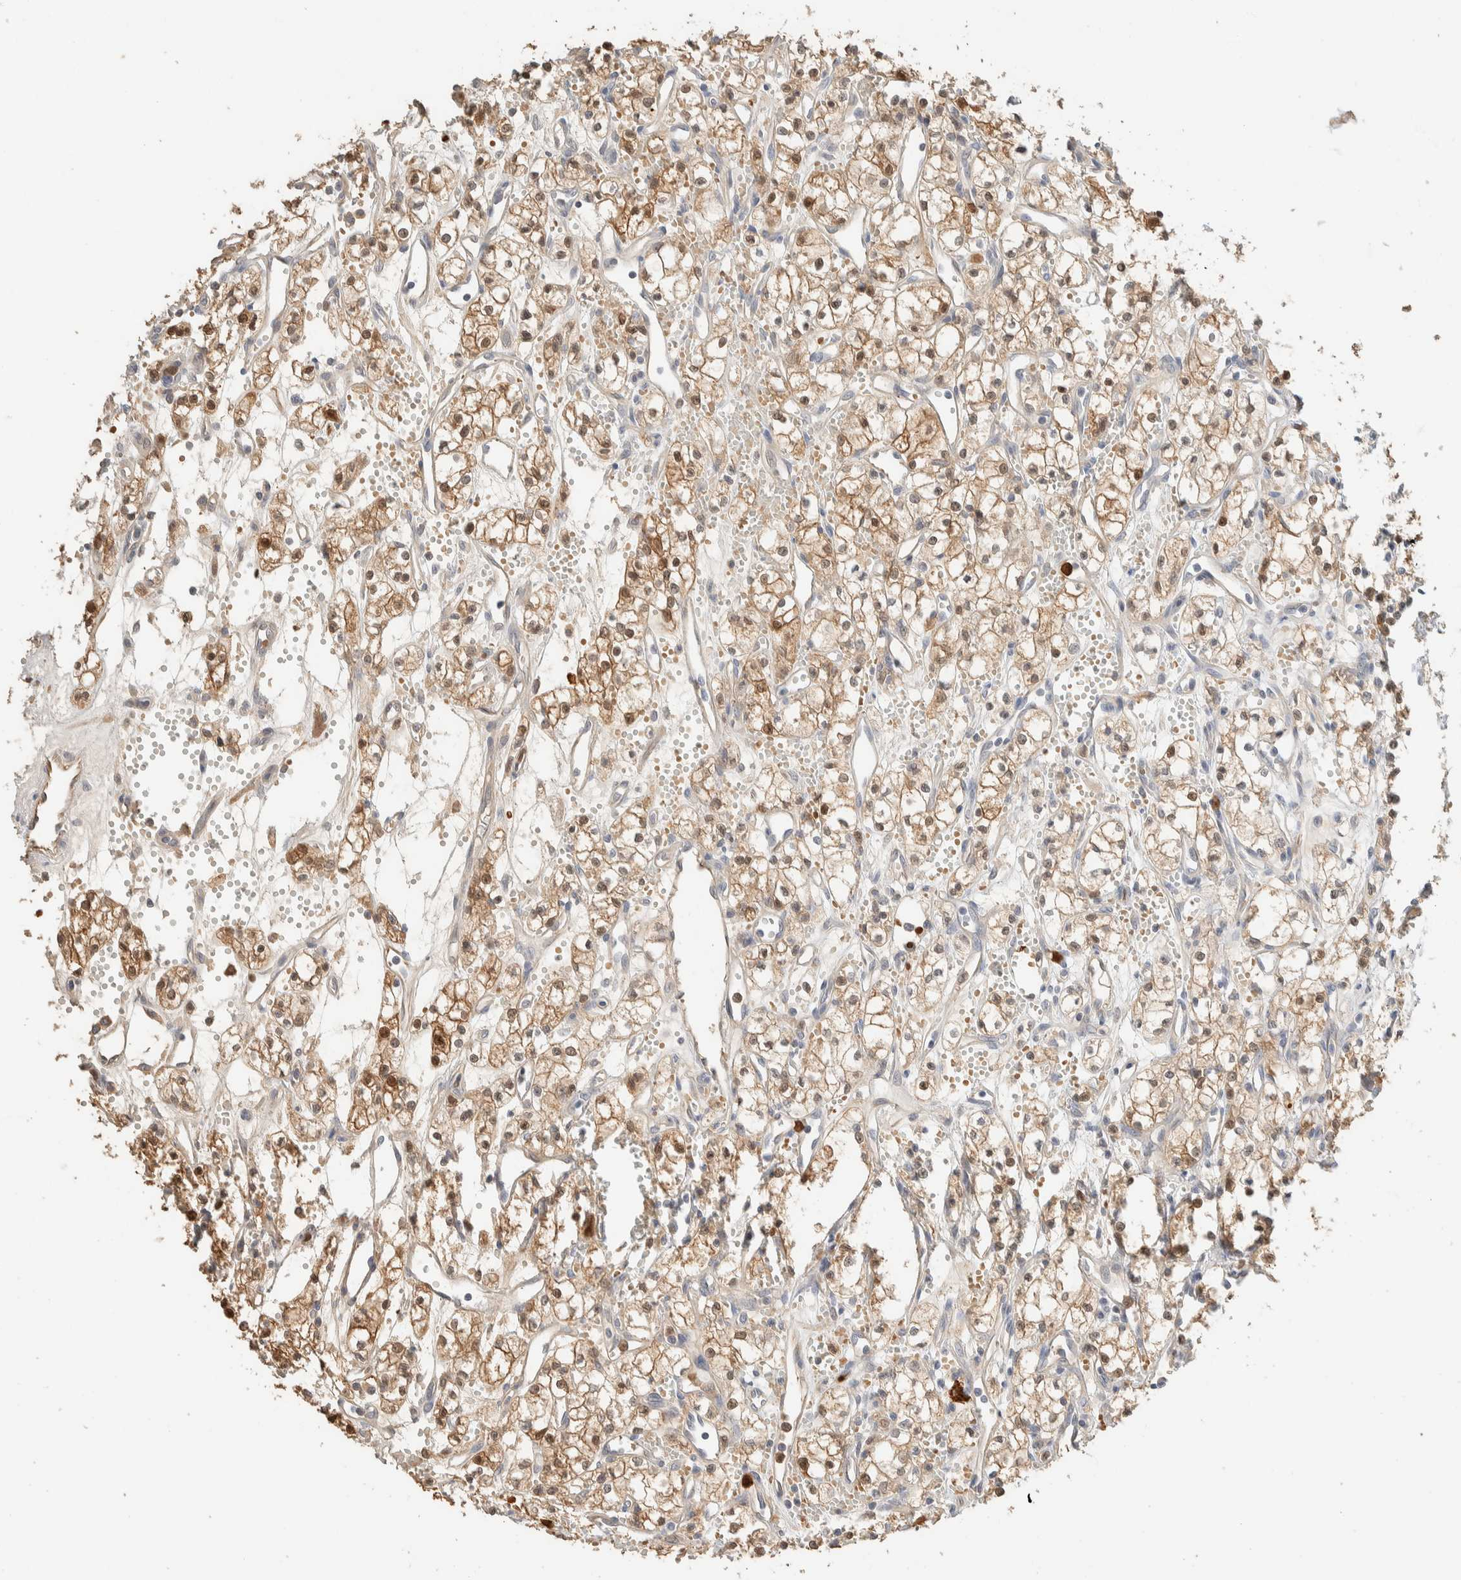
{"staining": {"intensity": "moderate", "quantity": ">75%", "location": "cytoplasmic/membranous,nuclear"}, "tissue": "renal cancer", "cell_type": "Tumor cells", "image_type": "cancer", "snomed": [{"axis": "morphology", "description": "Adenocarcinoma, NOS"}, {"axis": "topography", "description": "Kidney"}], "caption": "High-magnification brightfield microscopy of renal adenocarcinoma stained with DAB (brown) and counterstained with hematoxylin (blue). tumor cells exhibit moderate cytoplasmic/membranous and nuclear staining is identified in about>75% of cells.", "gene": "SETD4", "patient": {"sex": "male", "age": 59}}